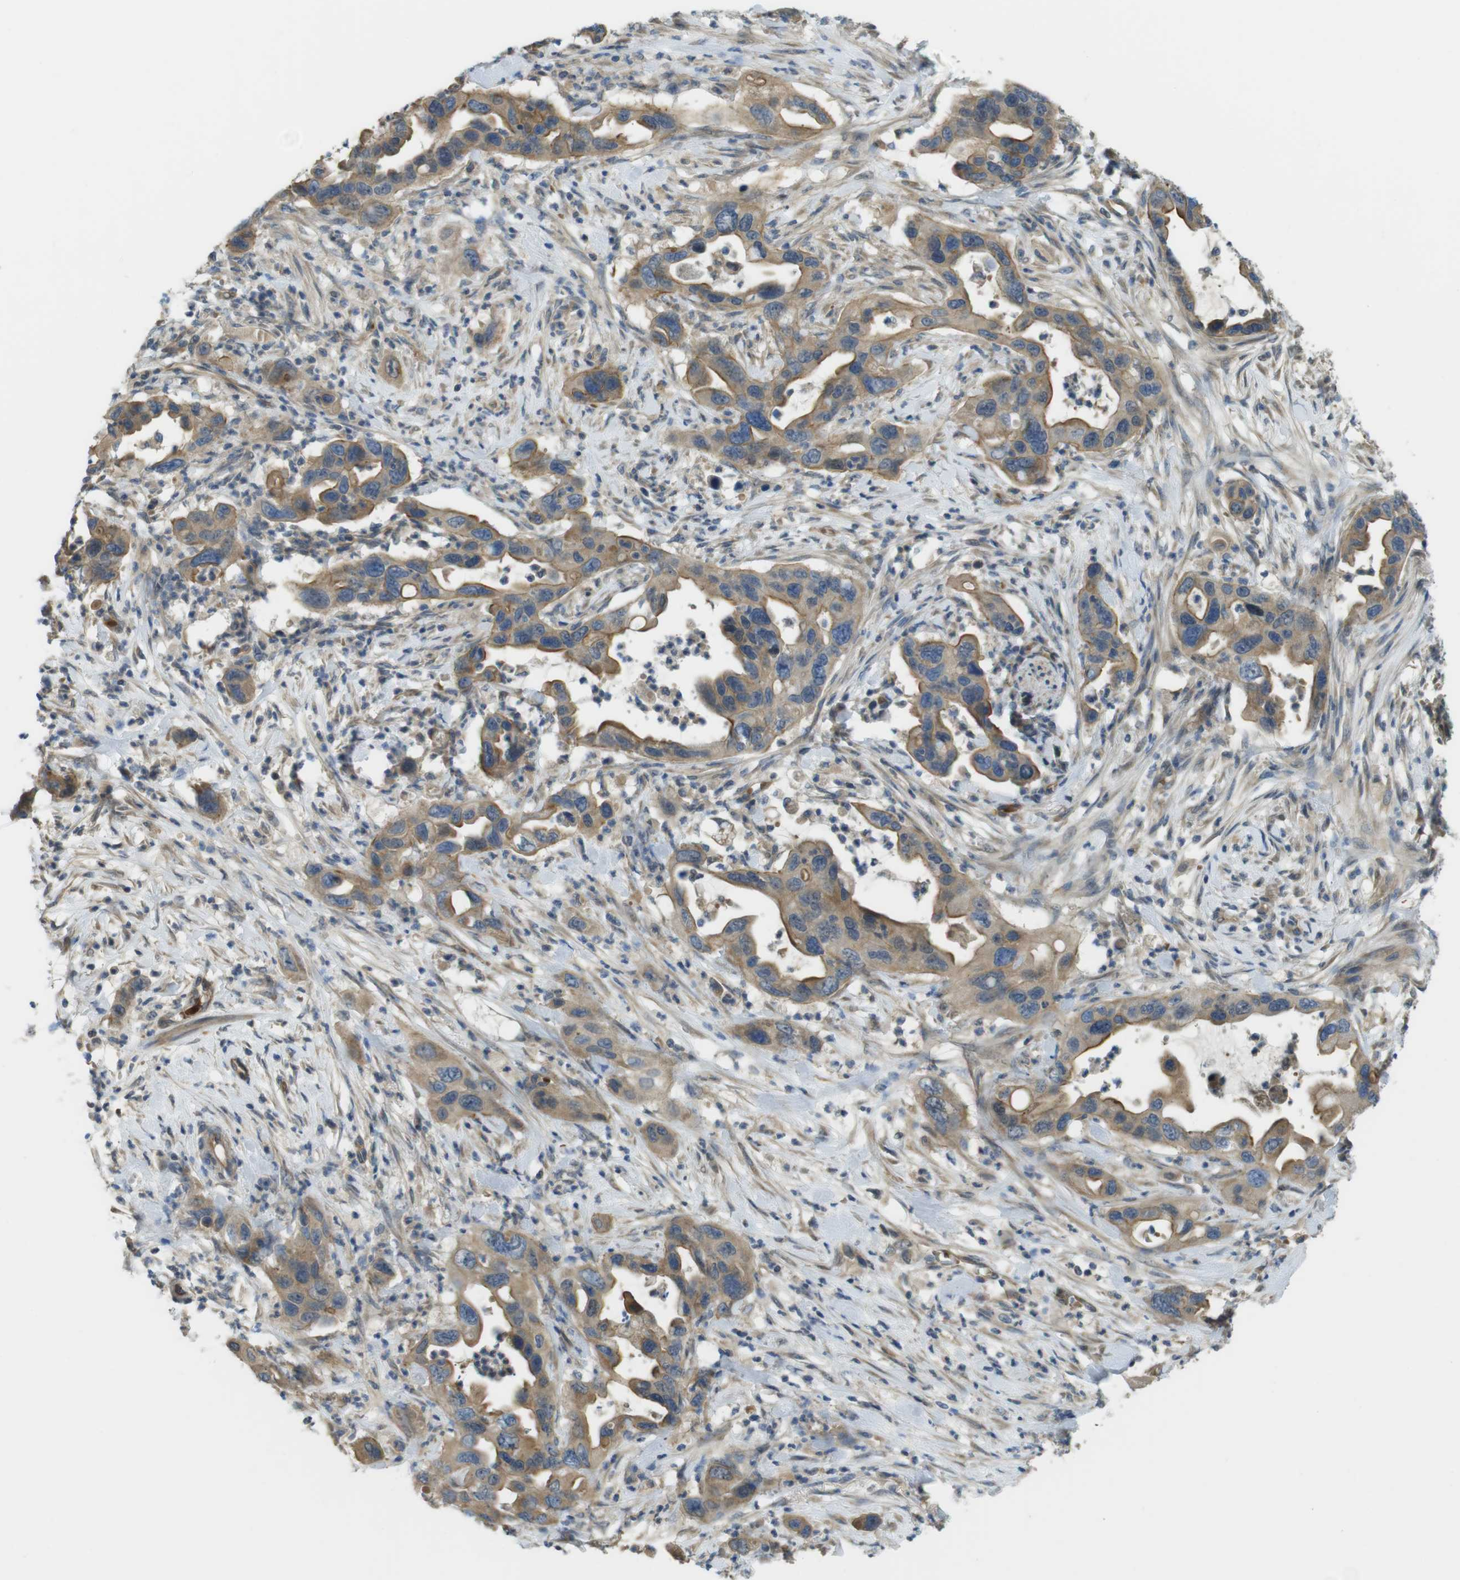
{"staining": {"intensity": "moderate", "quantity": ">75%", "location": "cytoplasmic/membranous"}, "tissue": "pancreatic cancer", "cell_type": "Tumor cells", "image_type": "cancer", "snomed": [{"axis": "morphology", "description": "Adenocarcinoma, NOS"}, {"axis": "topography", "description": "Pancreas"}], "caption": "Adenocarcinoma (pancreatic) stained with a protein marker displays moderate staining in tumor cells.", "gene": "ABHD15", "patient": {"sex": "female", "age": 71}}